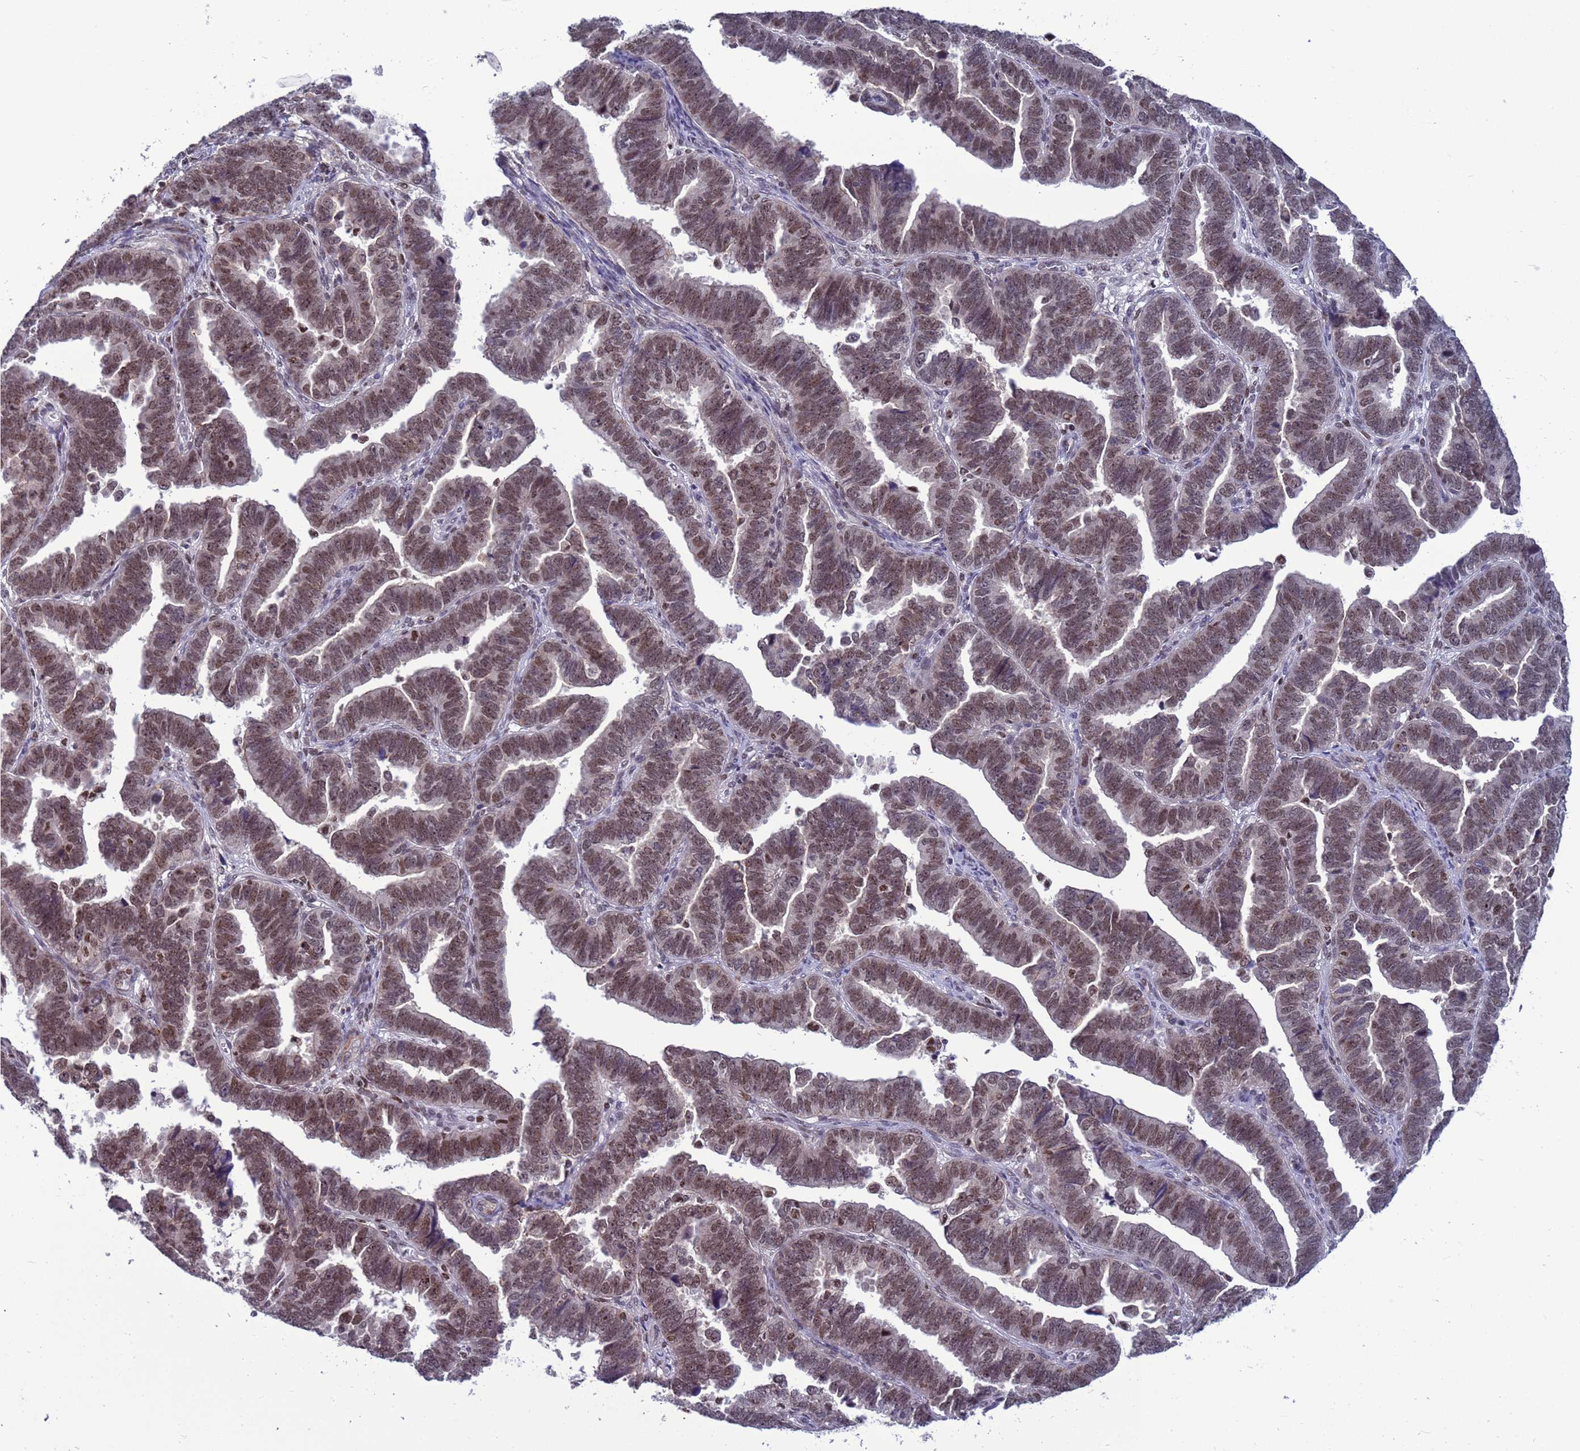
{"staining": {"intensity": "moderate", "quantity": ">75%", "location": "nuclear"}, "tissue": "endometrial cancer", "cell_type": "Tumor cells", "image_type": "cancer", "snomed": [{"axis": "morphology", "description": "Adenocarcinoma, NOS"}, {"axis": "topography", "description": "Endometrium"}], "caption": "Immunohistochemistry (IHC) staining of endometrial cancer (adenocarcinoma), which shows medium levels of moderate nuclear staining in approximately >75% of tumor cells indicating moderate nuclear protein expression. The staining was performed using DAB (3,3'-diaminobenzidine) (brown) for protein detection and nuclei were counterstained in hematoxylin (blue).", "gene": "NSL1", "patient": {"sex": "female", "age": 75}}